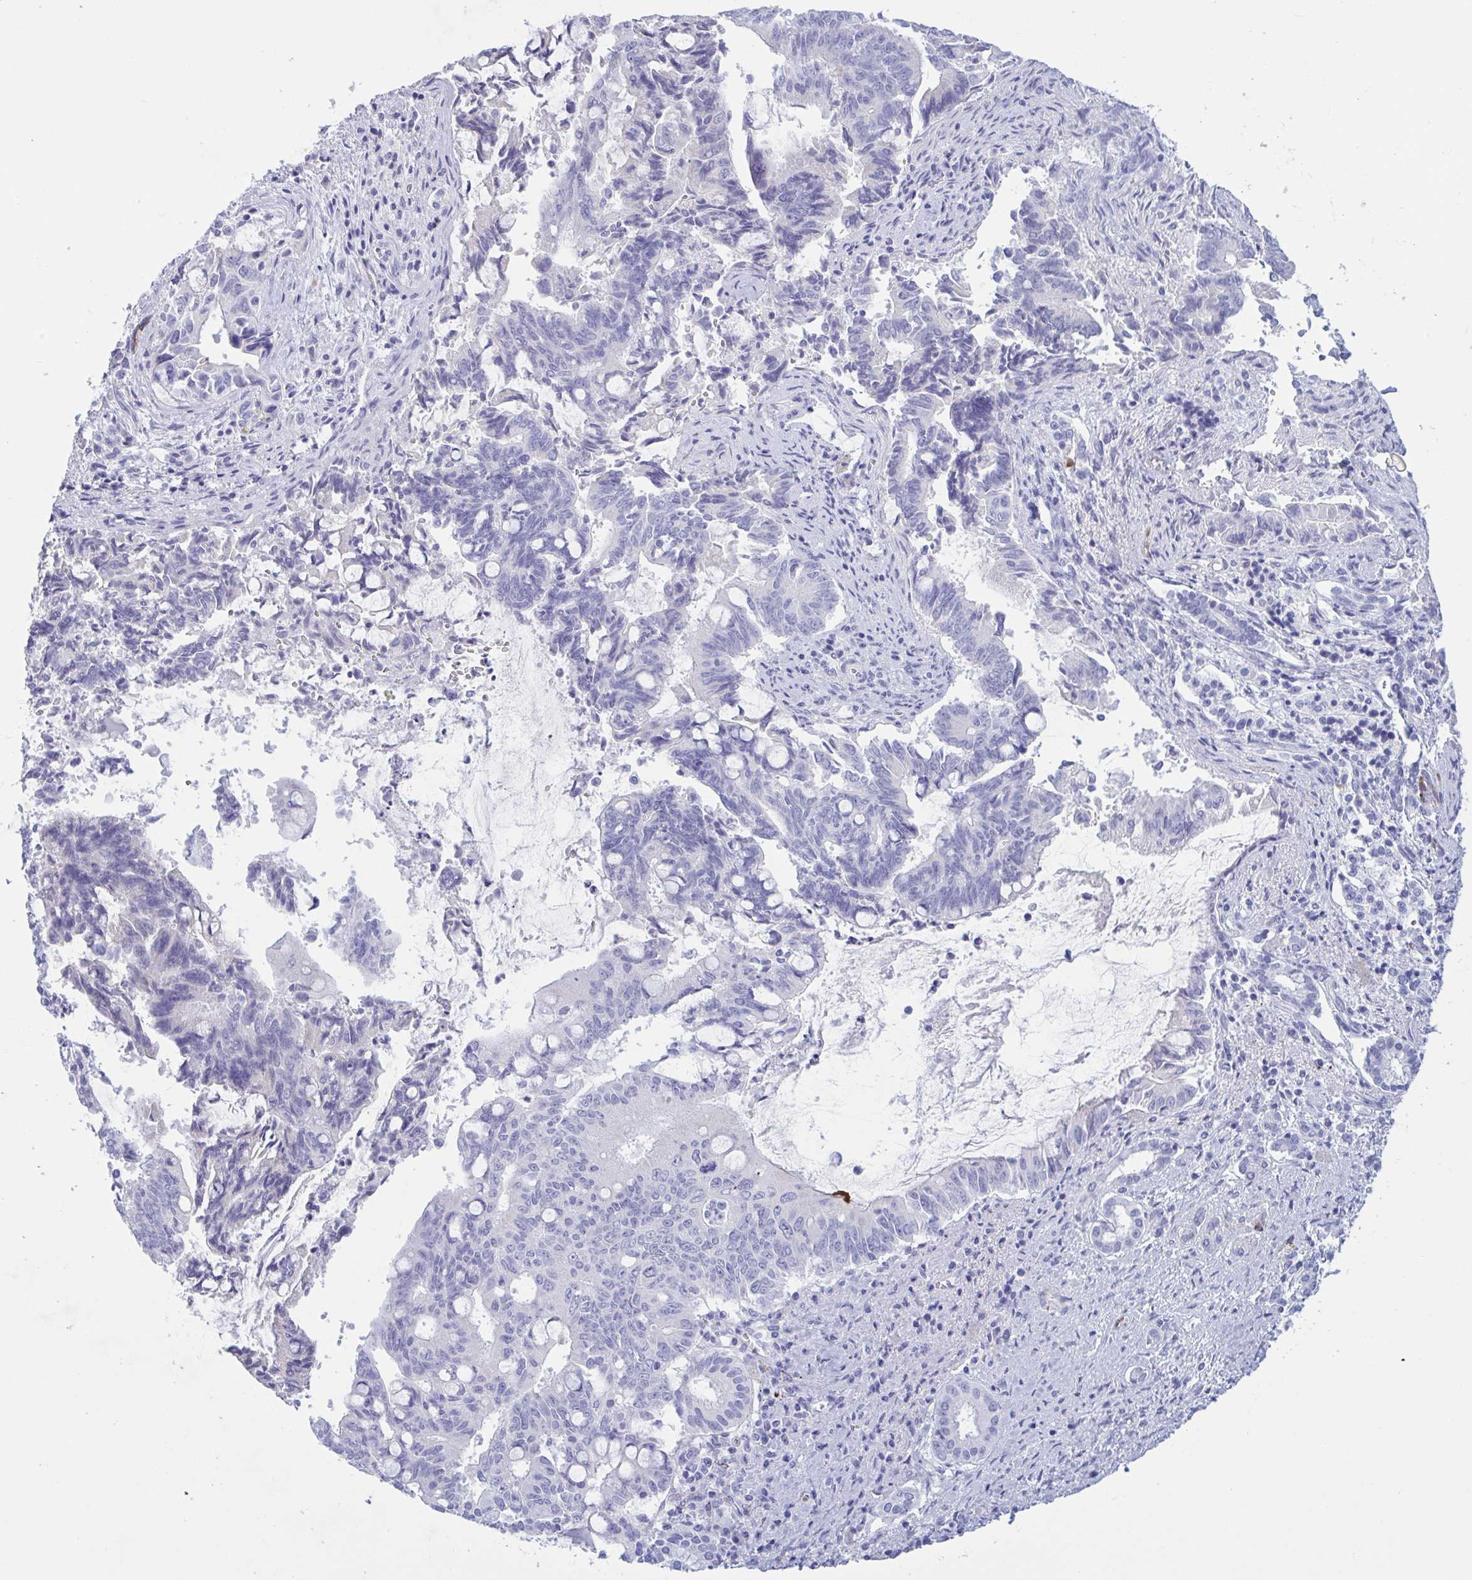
{"staining": {"intensity": "negative", "quantity": "none", "location": "none"}, "tissue": "pancreatic cancer", "cell_type": "Tumor cells", "image_type": "cancer", "snomed": [{"axis": "morphology", "description": "Adenocarcinoma, NOS"}, {"axis": "topography", "description": "Pancreas"}], "caption": "Adenocarcinoma (pancreatic) was stained to show a protein in brown. There is no significant positivity in tumor cells.", "gene": "OXLD1", "patient": {"sex": "male", "age": 68}}